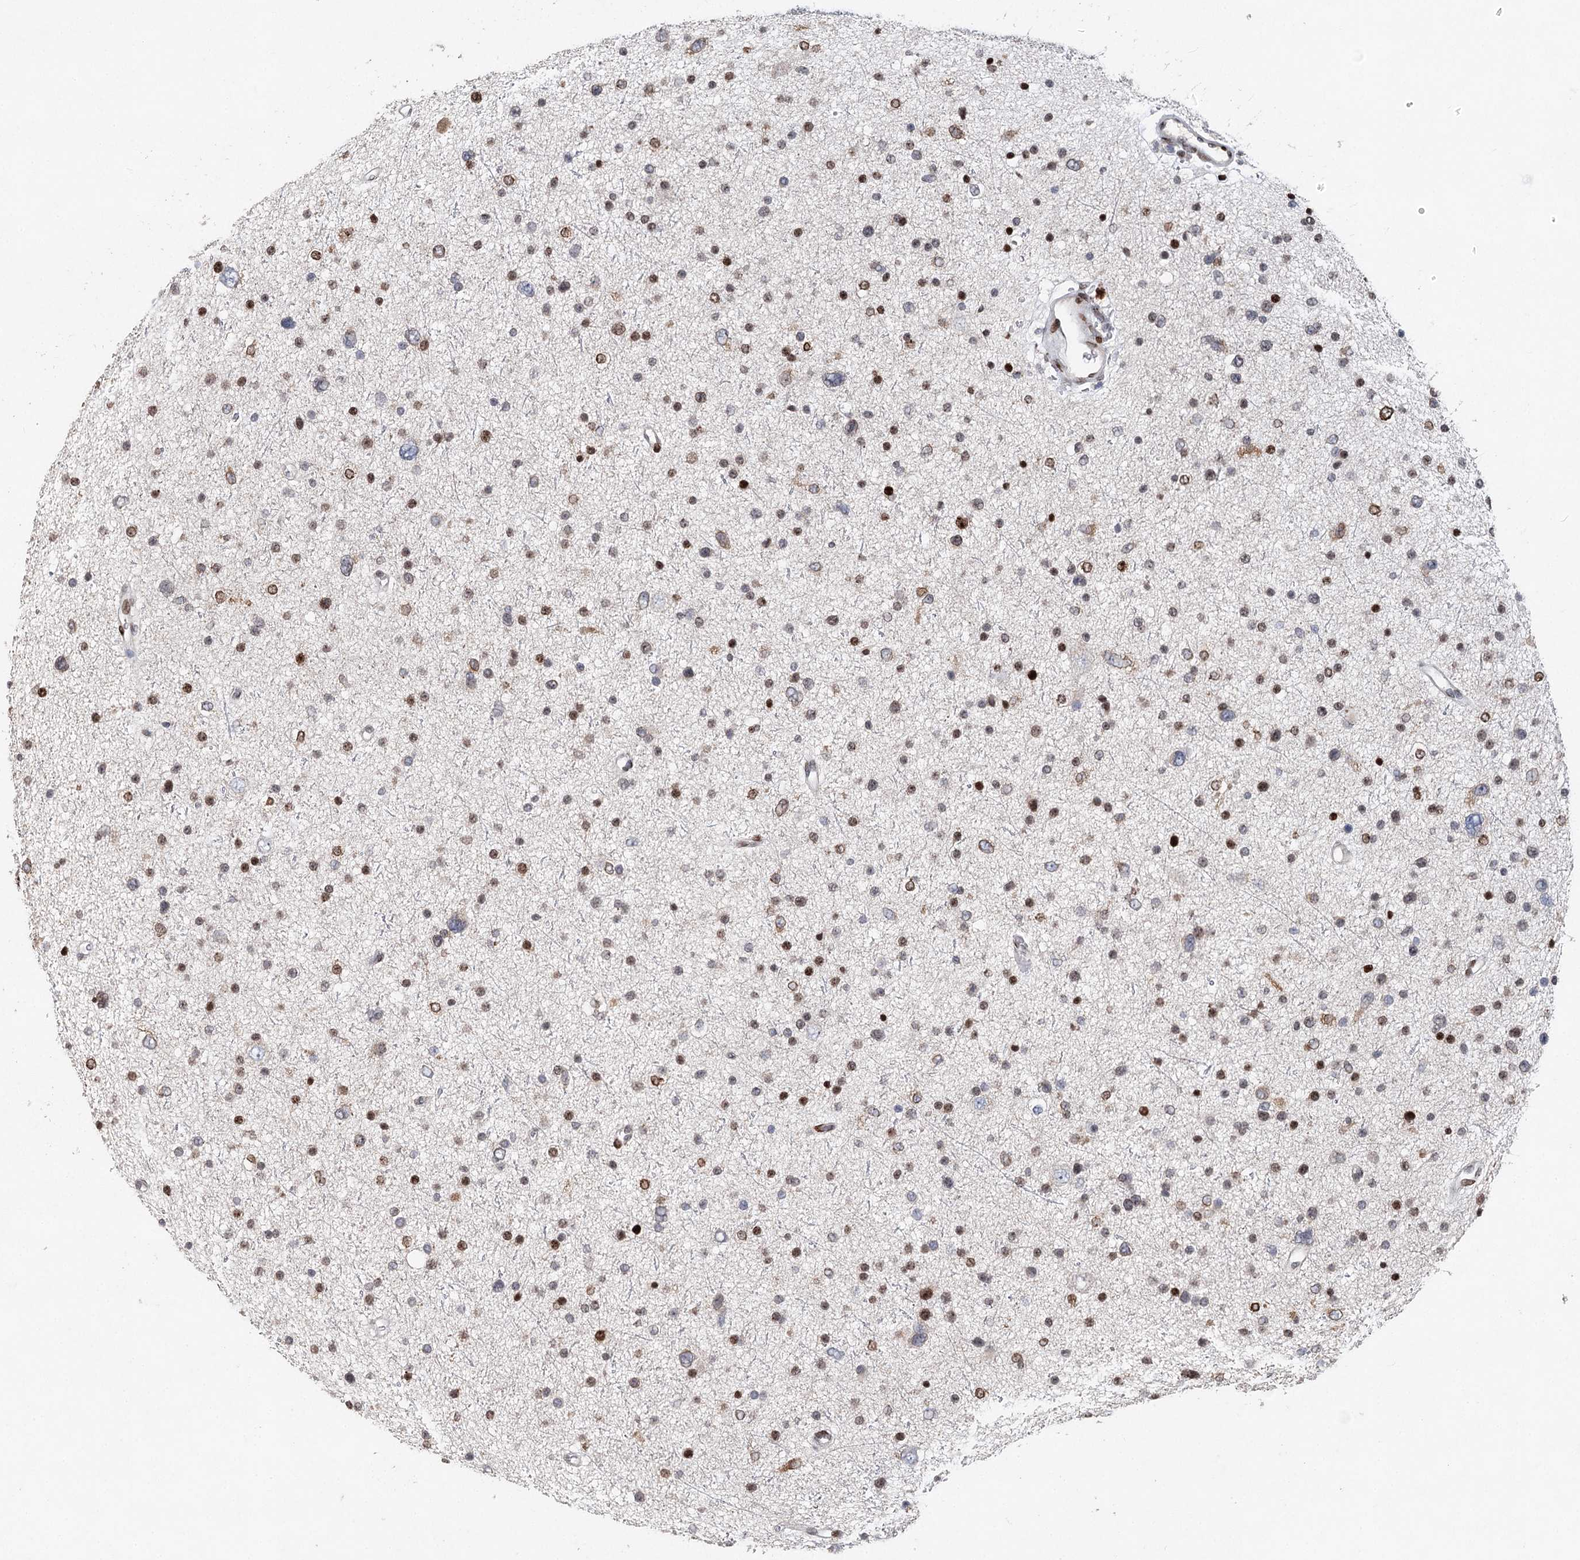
{"staining": {"intensity": "moderate", "quantity": "25%-75%", "location": "nuclear"}, "tissue": "glioma", "cell_type": "Tumor cells", "image_type": "cancer", "snomed": [{"axis": "morphology", "description": "Glioma, malignant, Low grade"}, {"axis": "topography", "description": "Brain"}], "caption": "Low-grade glioma (malignant) was stained to show a protein in brown. There is medium levels of moderate nuclear expression in about 25%-75% of tumor cells.", "gene": "FRMD4A", "patient": {"sex": "female", "age": 37}}